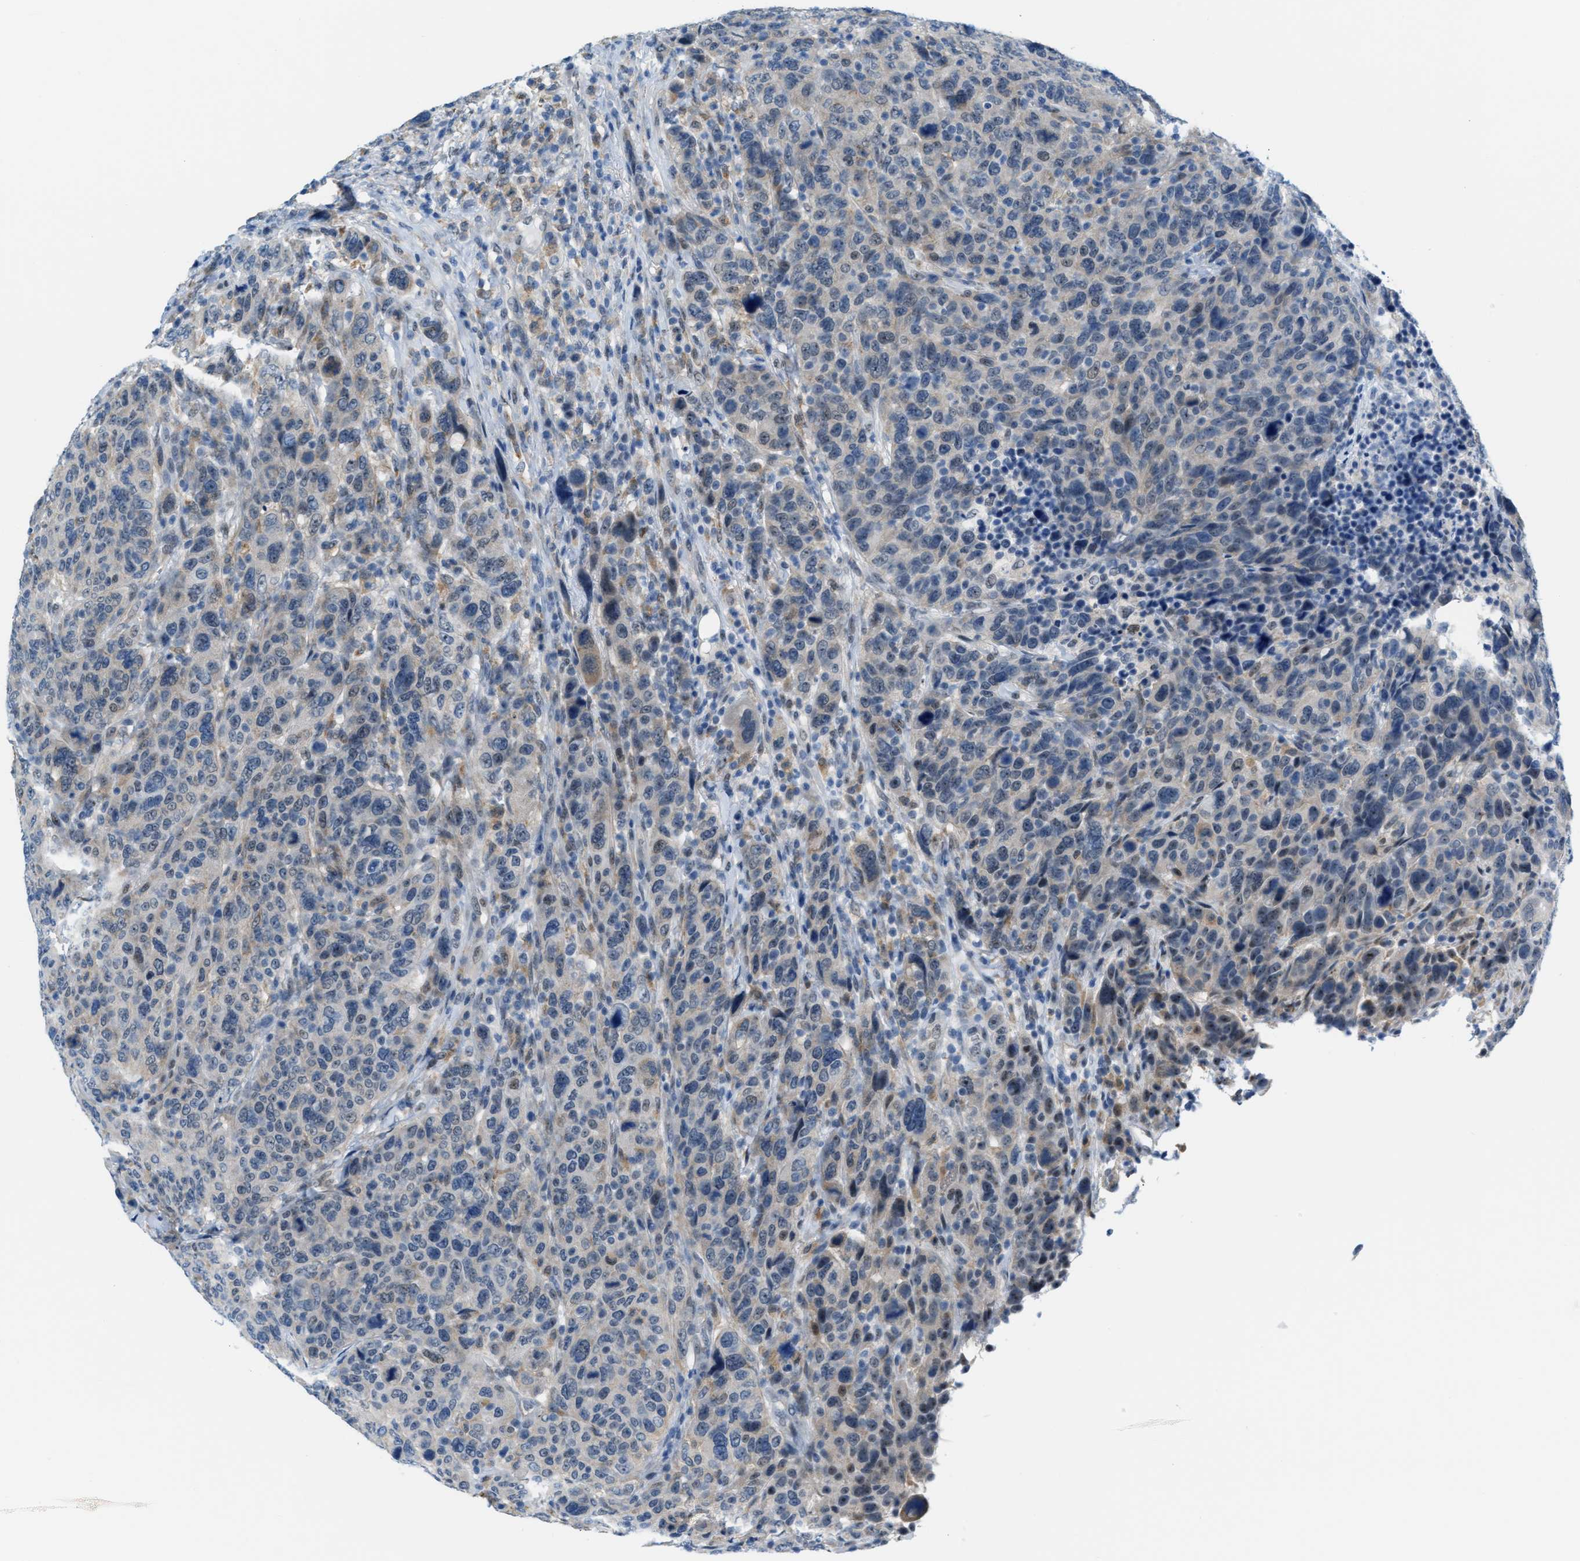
{"staining": {"intensity": "weak", "quantity": "<25%", "location": "cytoplasmic/membranous"}, "tissue": "breast cancer", "cell_type": "Tumor cells", "image_type": "cancer", "snomed": [{"axis": "morphology", "description": "Duct carcinoma"}, {"axis": "topography", "description": "Breast"}], "caption": "The micrograph exhibits no staining of tumor cells in breast cancer.", "gene": "PHRF1", "patient": {"sex": "female", "age": 37}}